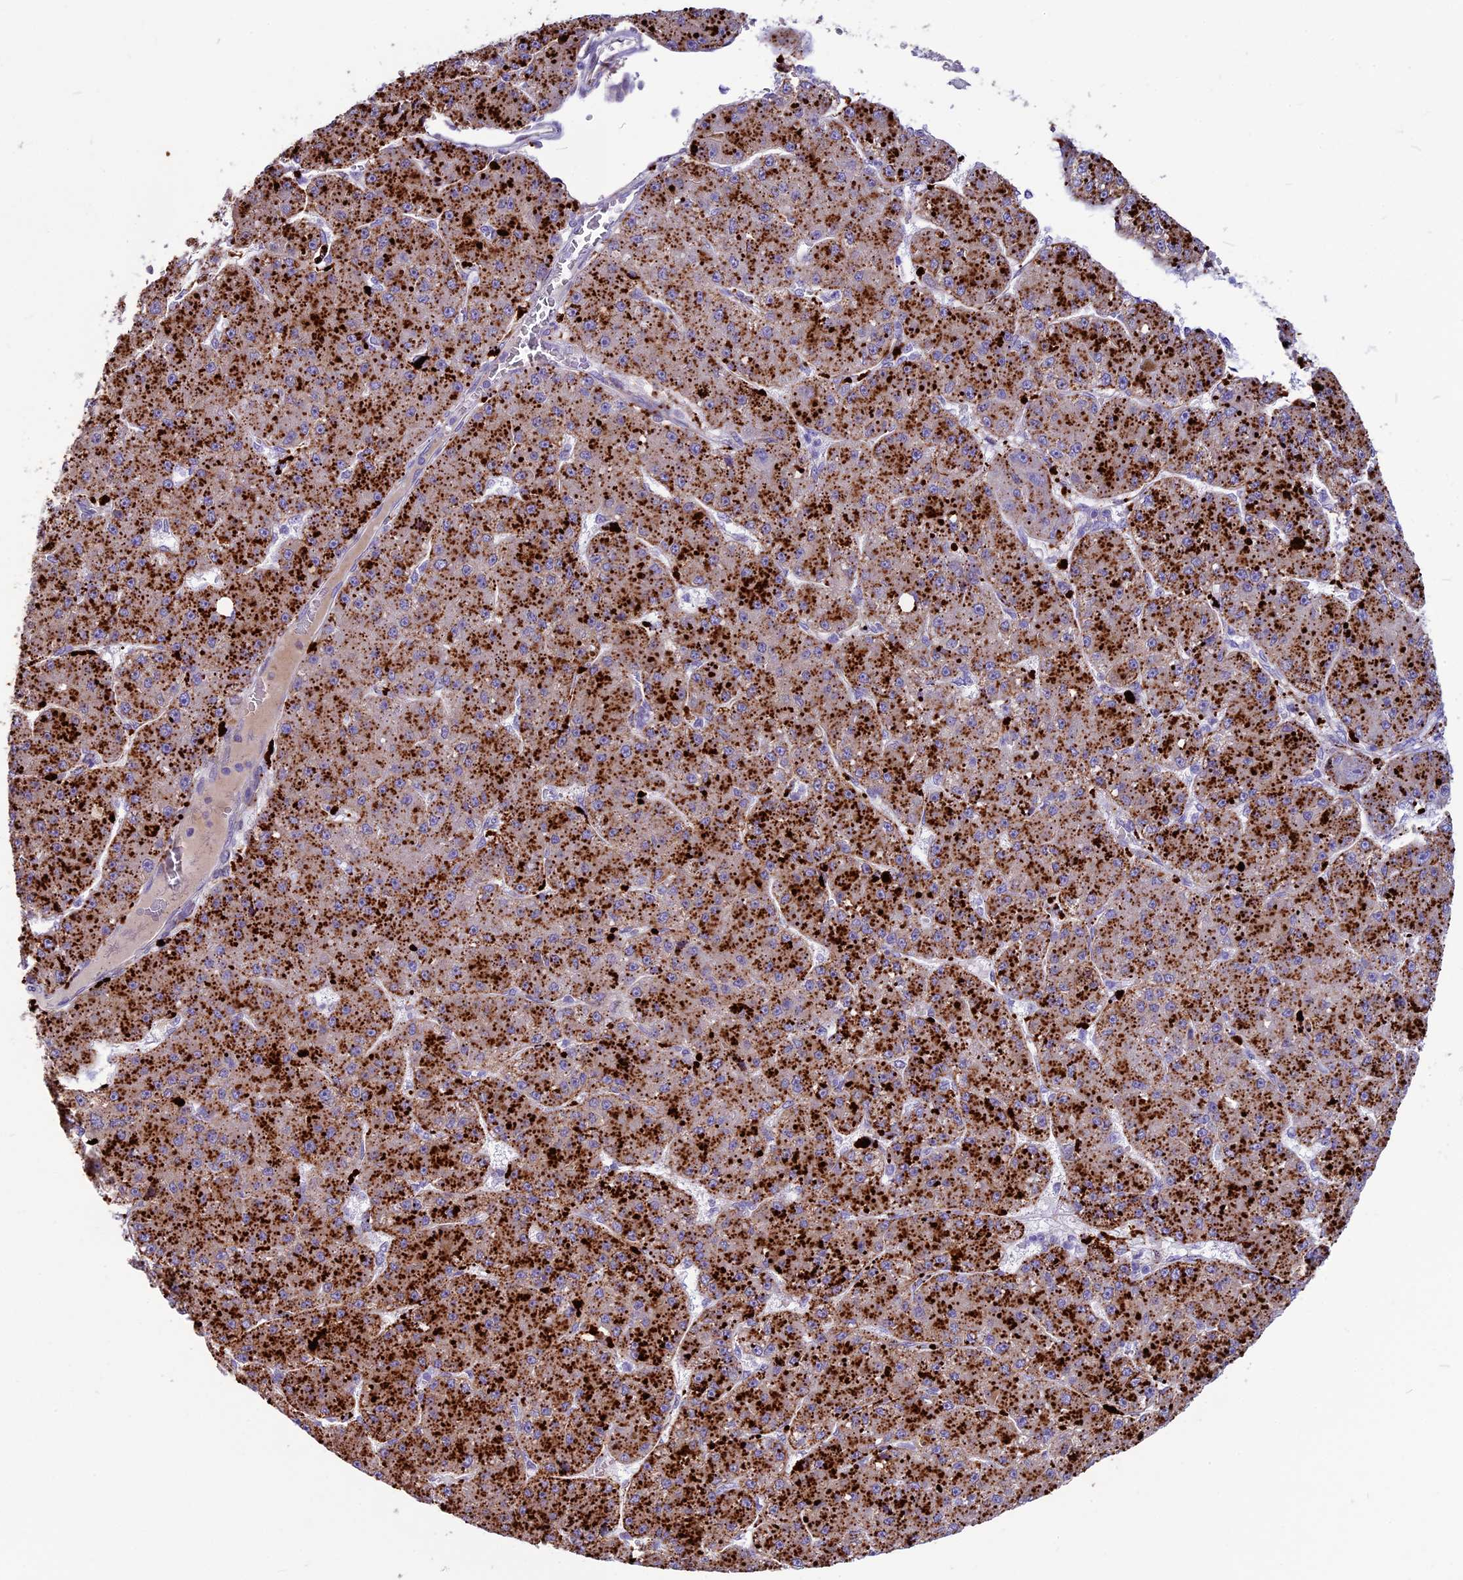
{"staining": {"intensity": "strong", "quantity": ">75%", "location": "cytoplasmic/membranous"}, "tissue": "liver cancer", "cell_type": "Tumor cells", "image_type": "cancer", "snomed": [{"axis": "morphology", "description": "Carcinoma, Hepatocellular, NOS"}, {"axis": "topography", "description": "Liver"}], "caption": "Tumor cells show high levels of strong cytoplasmic/membranous positivity in about >75% of cells in hepatocellular carcinoma (liver). (DAB = brown stain, brightfield microscopy at high magnification).", "gene": "THRSP", "patient": {"sex": "male", "age": 67}}